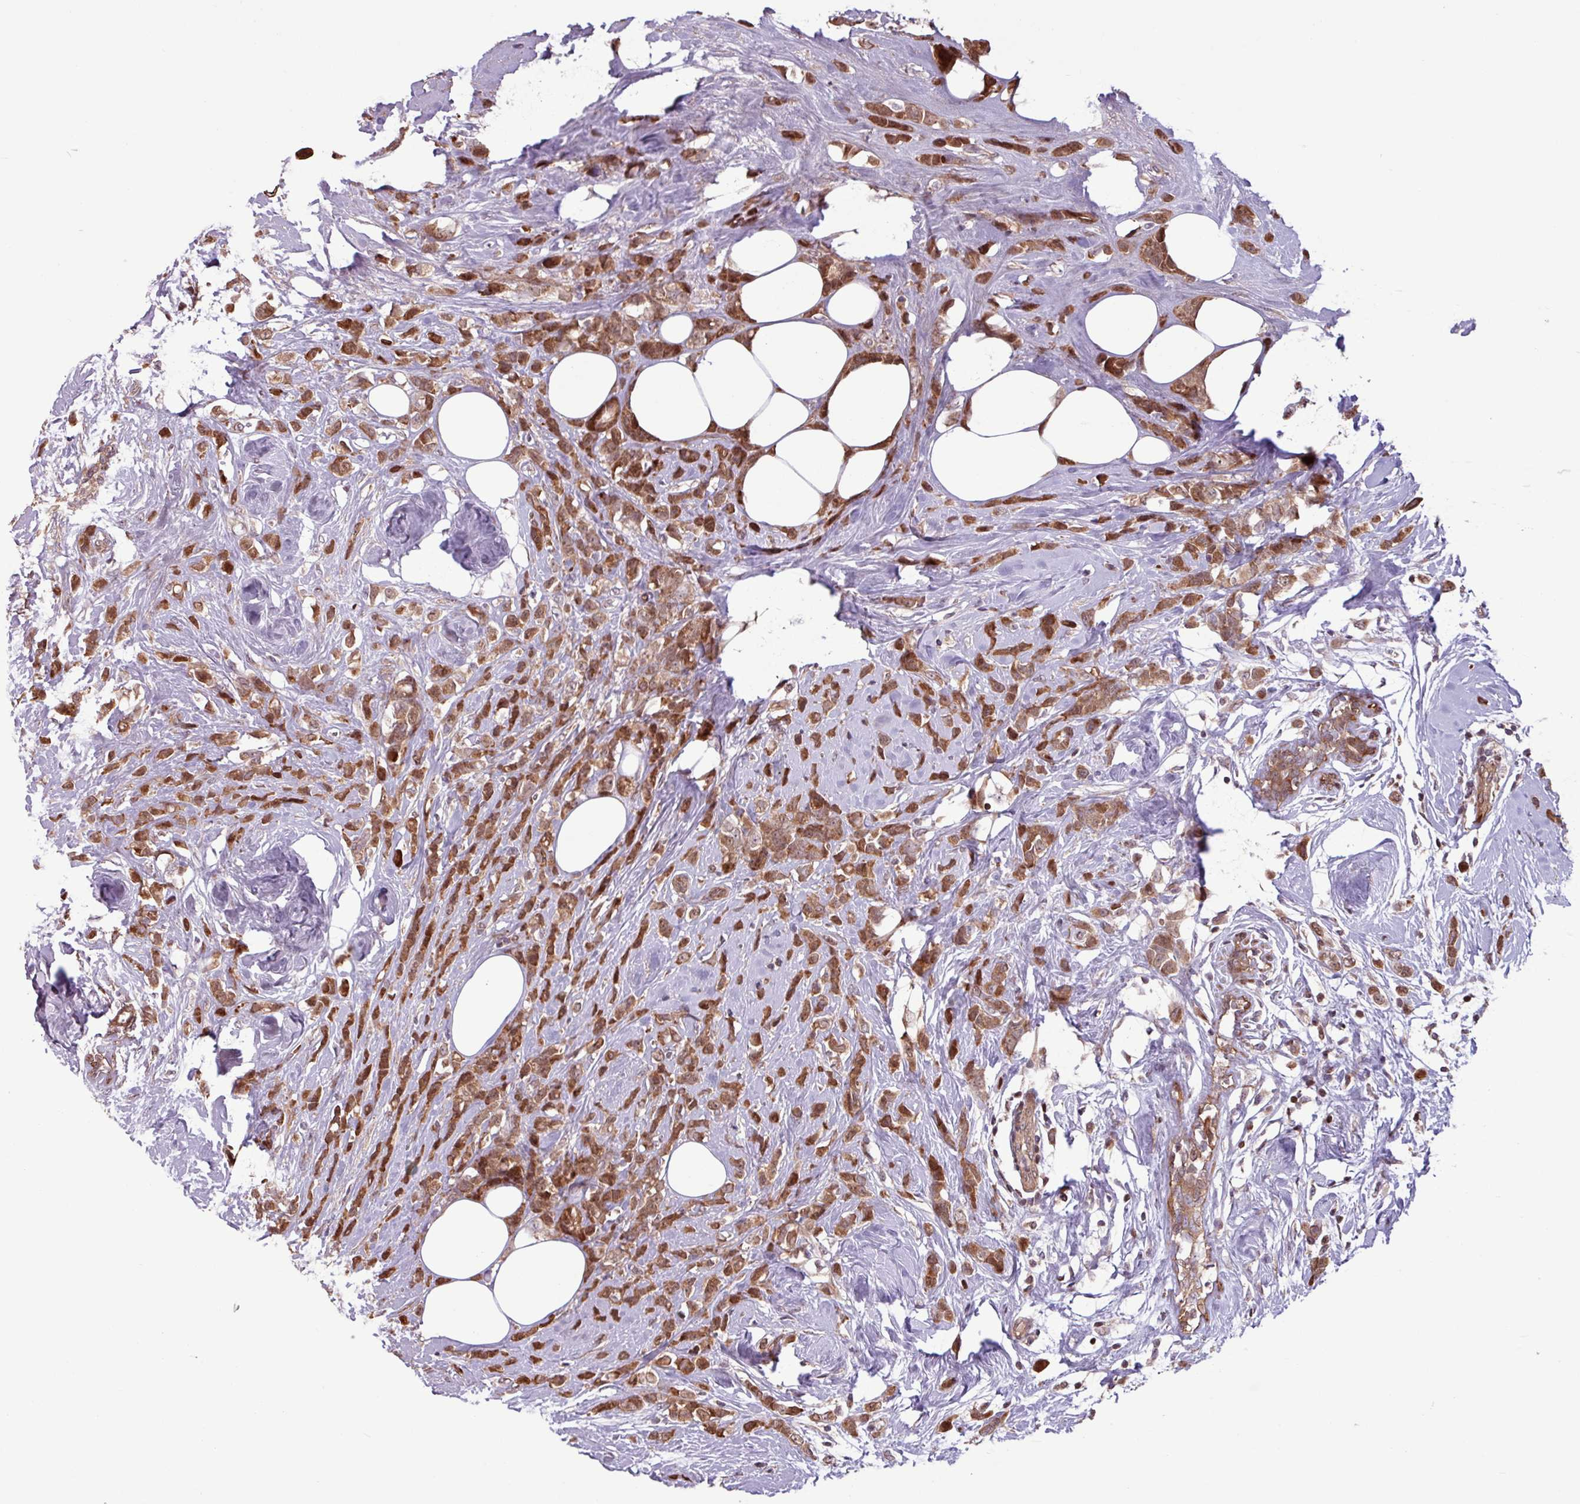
{"staining": {"intensity": "strong", "quantity": ">75%", "location": "cytoplasmic/membranous"}, "tissue": "breast cancer", "cell_type": "Tumor cells", "image_type": "cancer", "snomed": [{"axis": "morphology", "description": "Duct carcinoma"}, {"axis": "topography", "description": "Breast"}], "caption": "This is a histology image of immunohistochemistry staining of breast cancer (invasive ductal carcinoma), which shows strong positivity in the cytoplasmic/membranous of tumor cells.", "gene": "PDPR", "patient": {"sex": "female", "age": 80}}